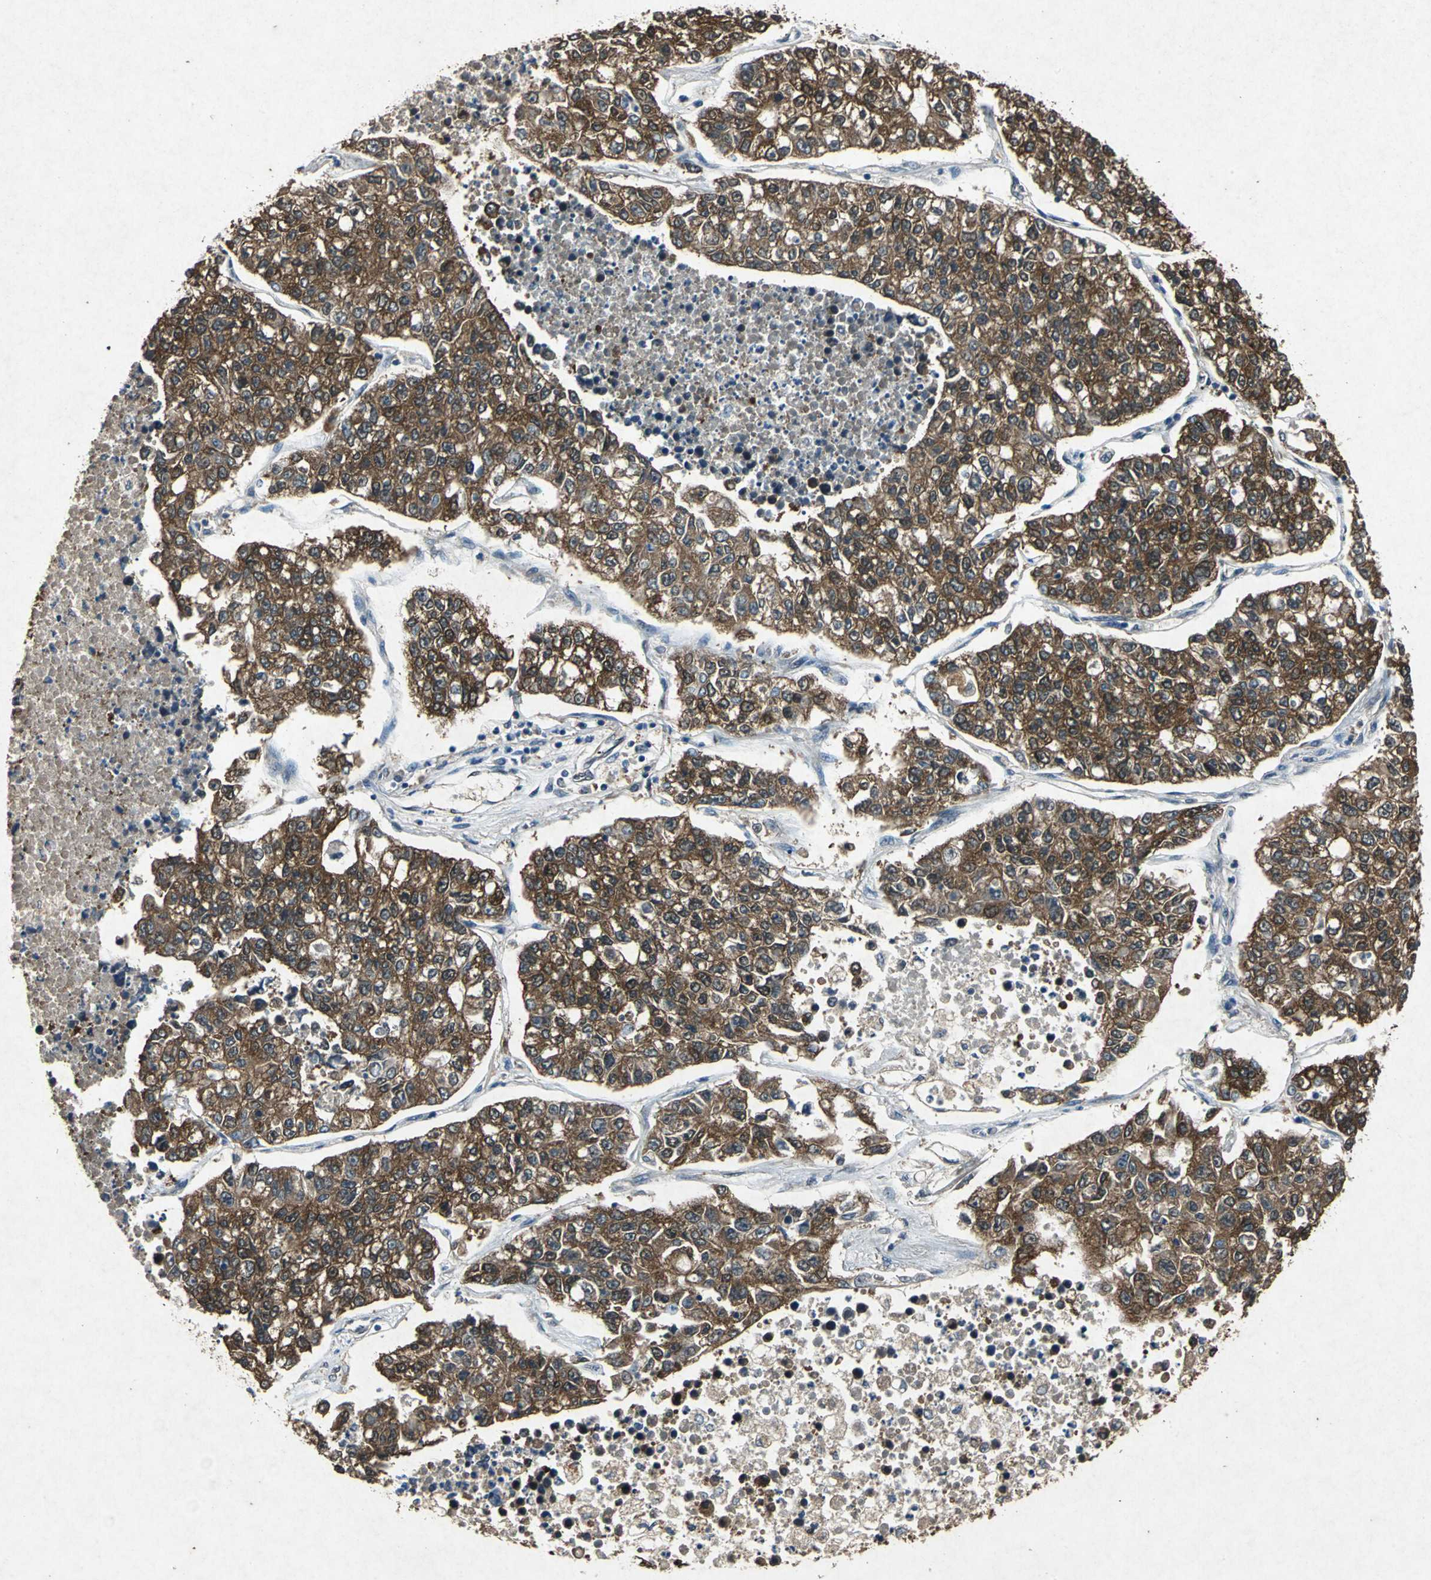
{"staining": {"intensity": "strong", "quantity": ">75%", "location": "cytoplasmic/membranous"}, "tissue": "lung cancer", "cell_type": "Tumor cells", "image_type": "cancer", "snomed": [{"axis": "morphology", "description": "Adenocarcinoma, NOS"}, {"axis": "topography", "description": "Lung"}], "caption": "Human lung adenocarcinoma stained for a protein (brown) displays strong cytoplasmic/membranous positive staining in approximately >75% of tumor cells.", "gene": "HSP90AB1", "patient": {"sex": "male", "age": 49}}